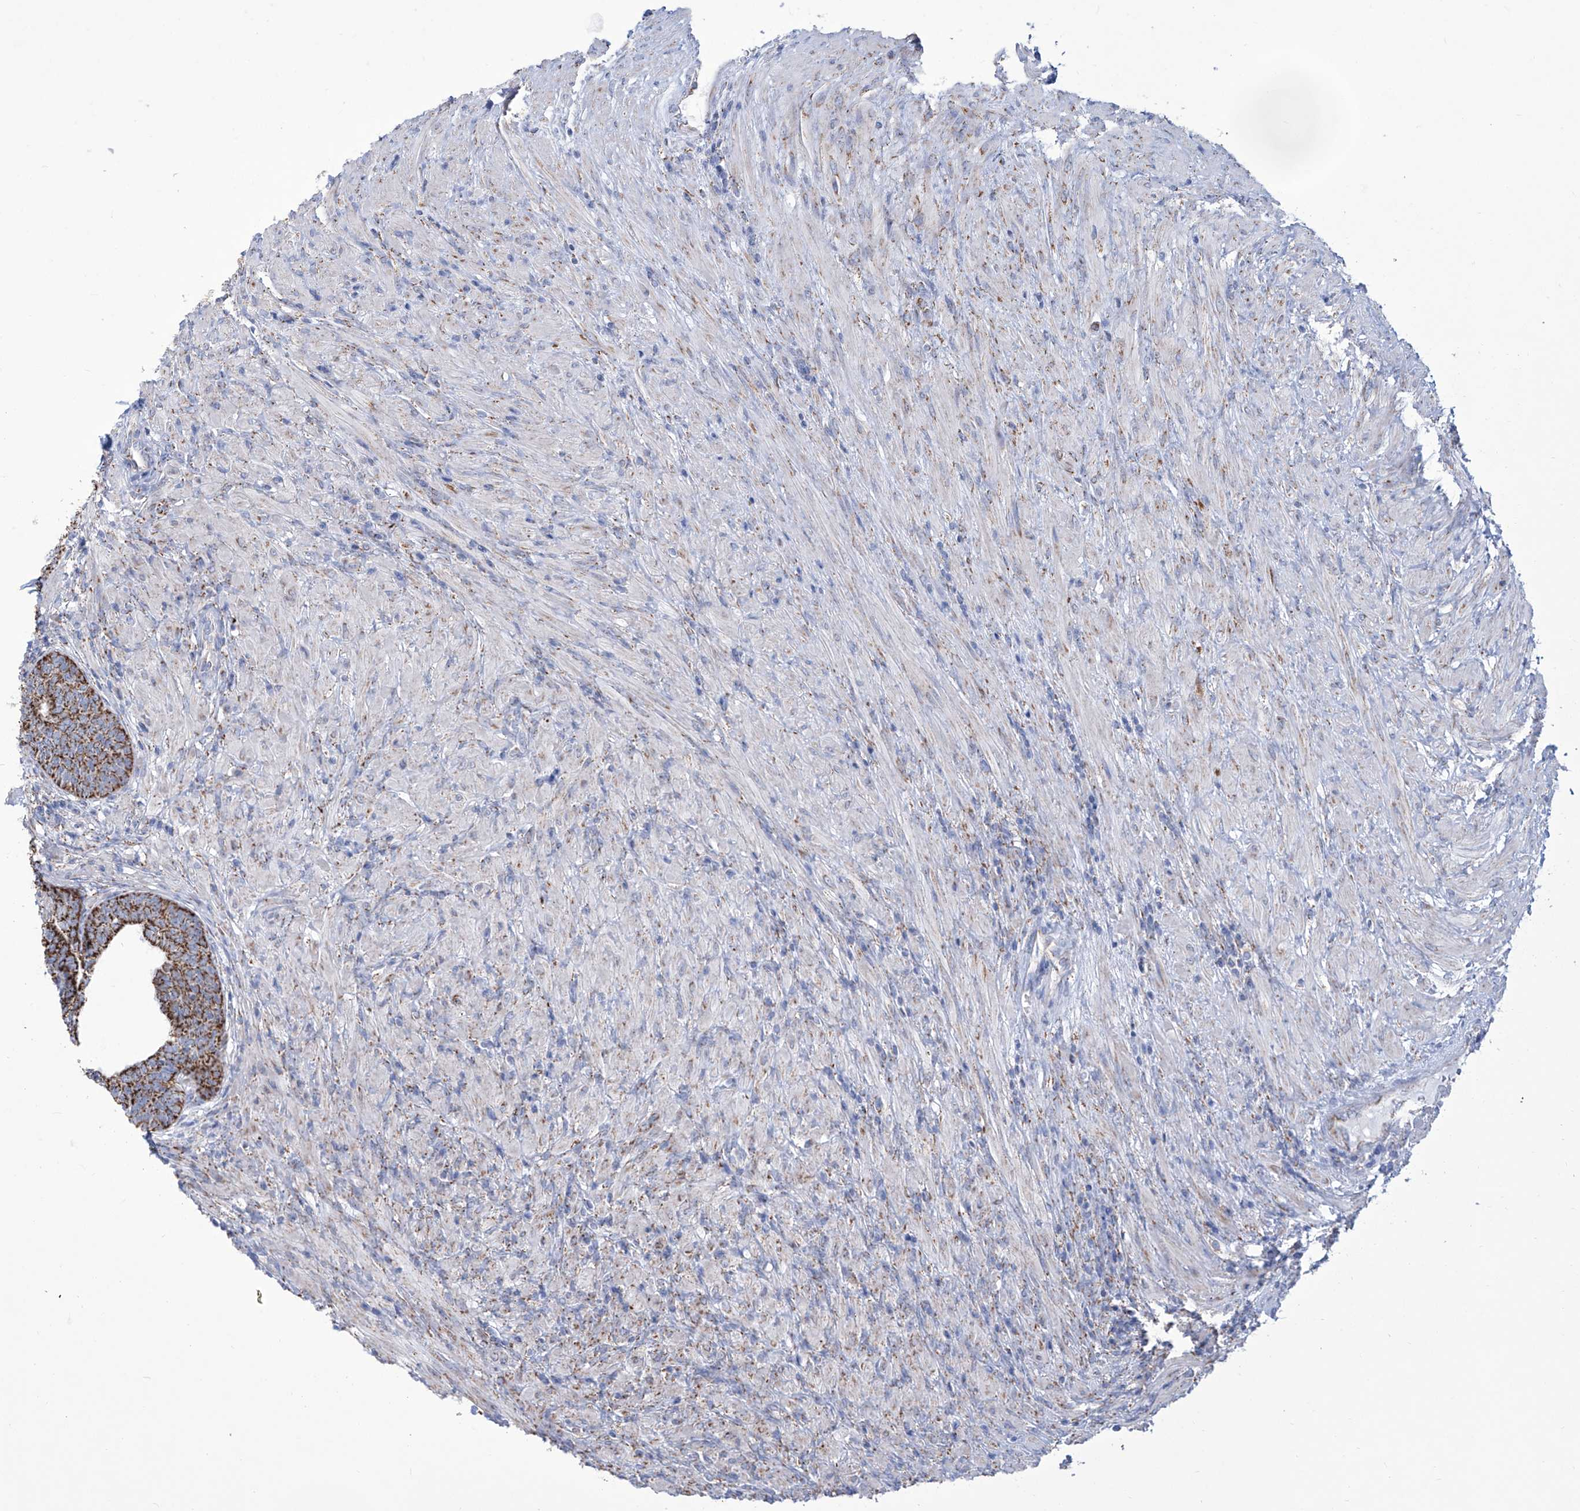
{"staining": {"intensity": "strong", "quantity": ">75%", "location": "cytoplasmic/membranous"}, "tissue": "prostate", "cell_type": "Glandular cells", "image_type": "normal", "snomed": [{"axis": "morphology", "description": "Normal tissue, NOS"}, {"axis": "topography", "description": "Prostate"}], "caption": "IHC (DAB) staining of benign human prostate displays strong cytoplasmic/membranous protein staining in approximately >75% of glandular cells. (Brightfield microscopy of DAB IHC at high magnification).", "gene": "ALDH6A1", "patient": {"sex": "male", "age": 76}}